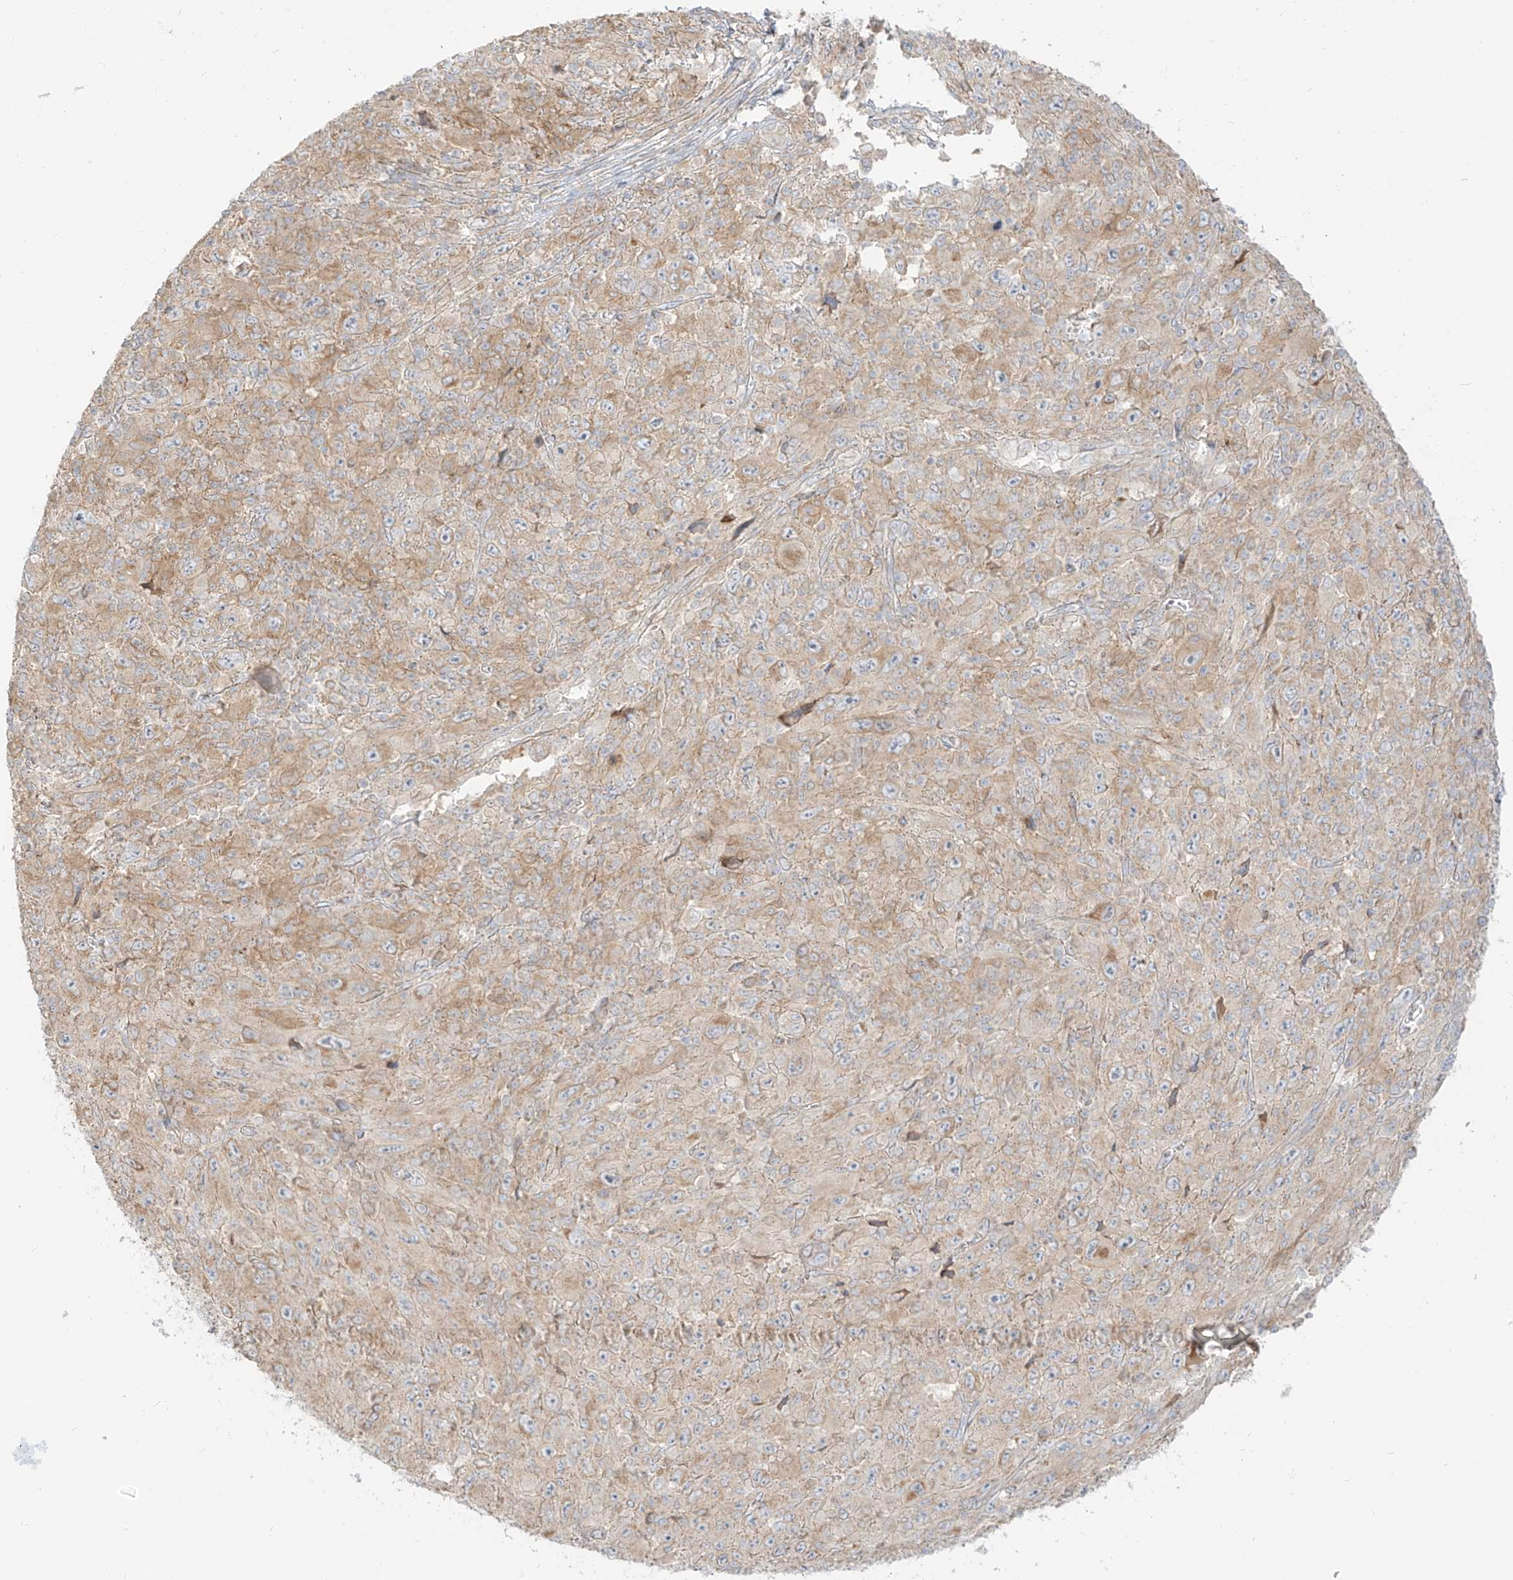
{"staining": {"intensity": "weak", "quantity": ">75%", "location": "cytoplasmic/membranous"}, "tissue": "melanoma", "cell_type": "Tumor cells", "image_type": "cancer", "snomed": [{"axis": "morphology", "description": "Malignant melanoma, Metastatic site"}, {"axis": "topography", "description": "Skin"}], "caption": "High-magnification brightfield microscopy of melanoma stained with DAB (brown) and counterstained with hematoxylin (blue). tumor cells exhibit weak cytoplasmic/membranous positivity is appreciated in about>75% of cells.", "gene": "ZIM3", "patient": {"sex": "female", "age": 56}}